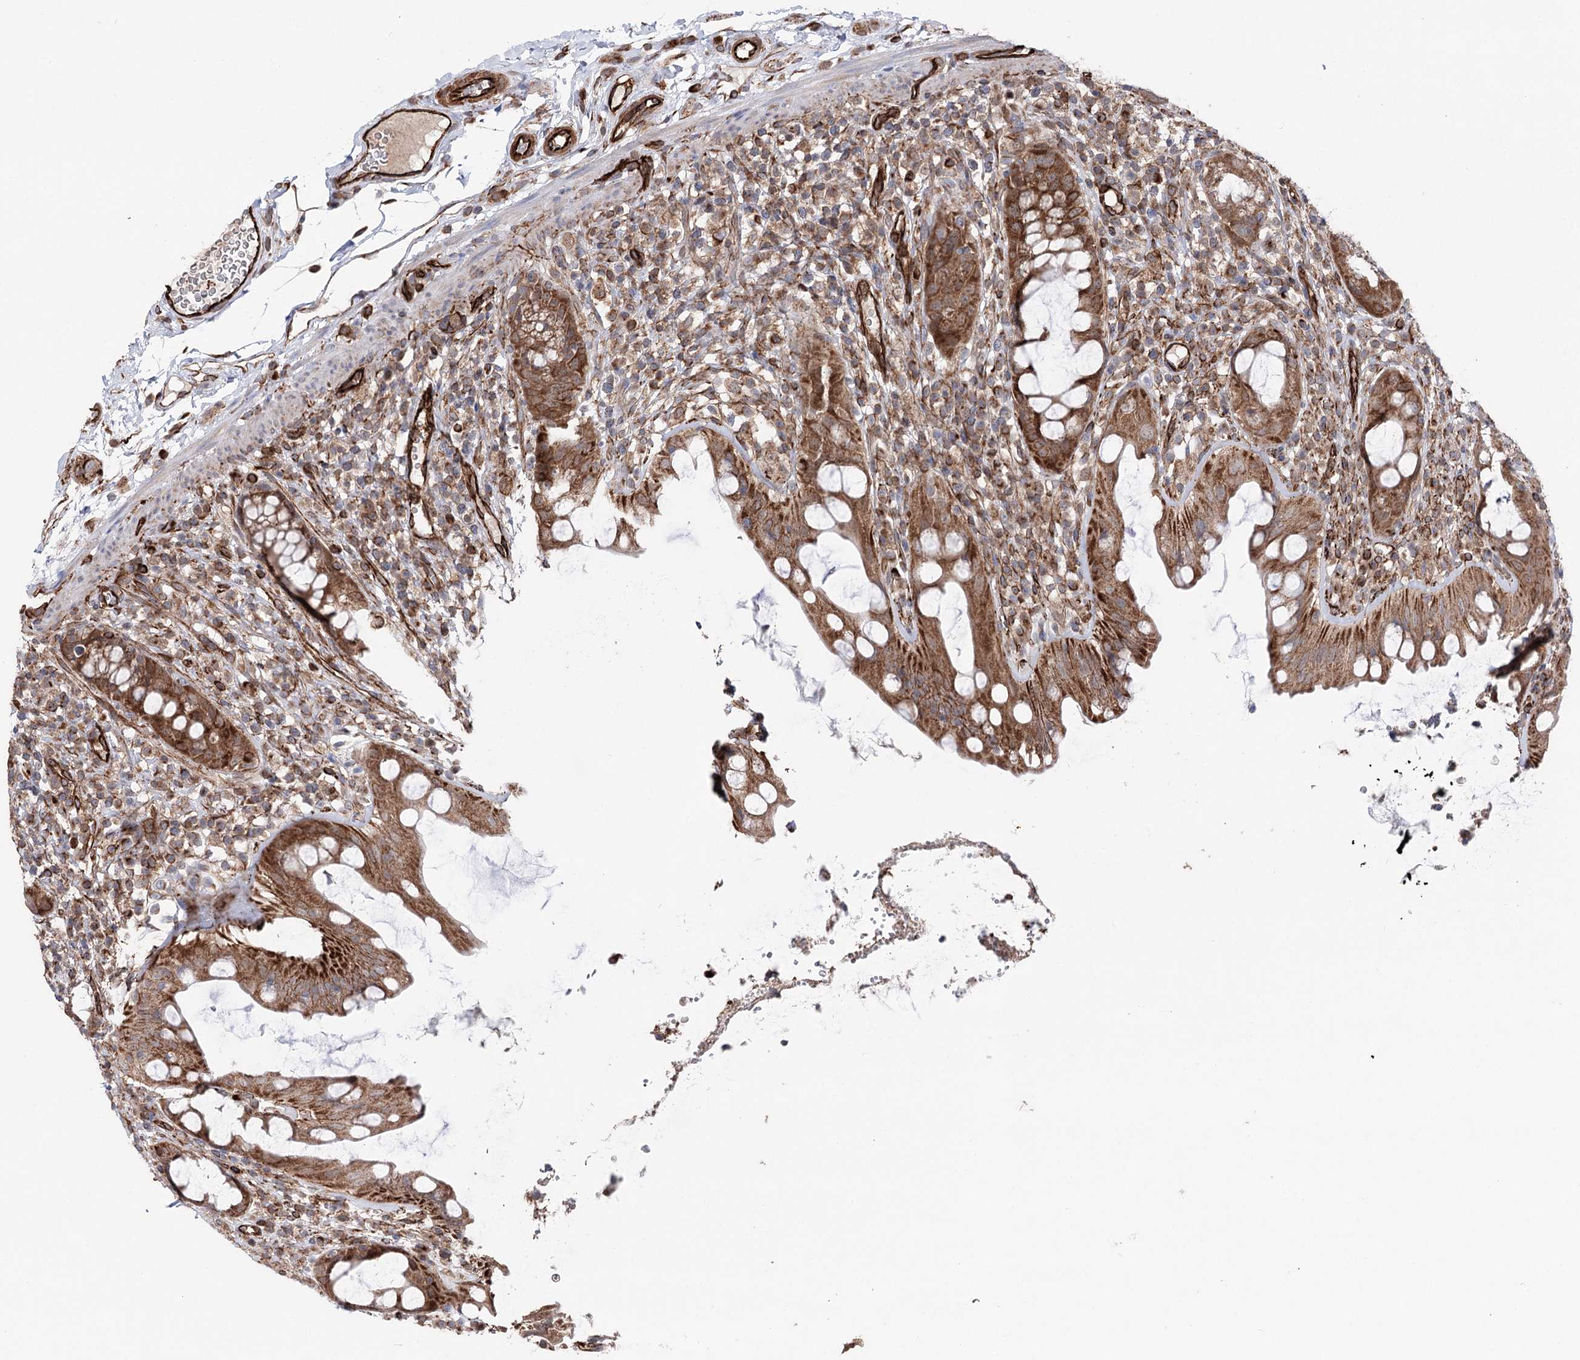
{"staining": {"intensity": "strong", "quantity": ">75%", "location": "cytoplasmic/membranous"}, "tissue": "rectum", "cell_type": "Glandular cells", "image_type": "normal", "snomed": [{"axis": "morphology", "description": "Normal tissue, NOS"}, {"axis": "topography", "description": "Rectum"}], "caption": "Rectum was stained to show a protein in brown. There is high levels of strong cytoplasmic/membranous expression in approximately >75% of glandular cells. Immunohistochemistry (ihc) stains the protein of interest in brown and the nuclei are stained blue.", "gene": "MIB1", "patient": {"sex": "female", "age": 57}}